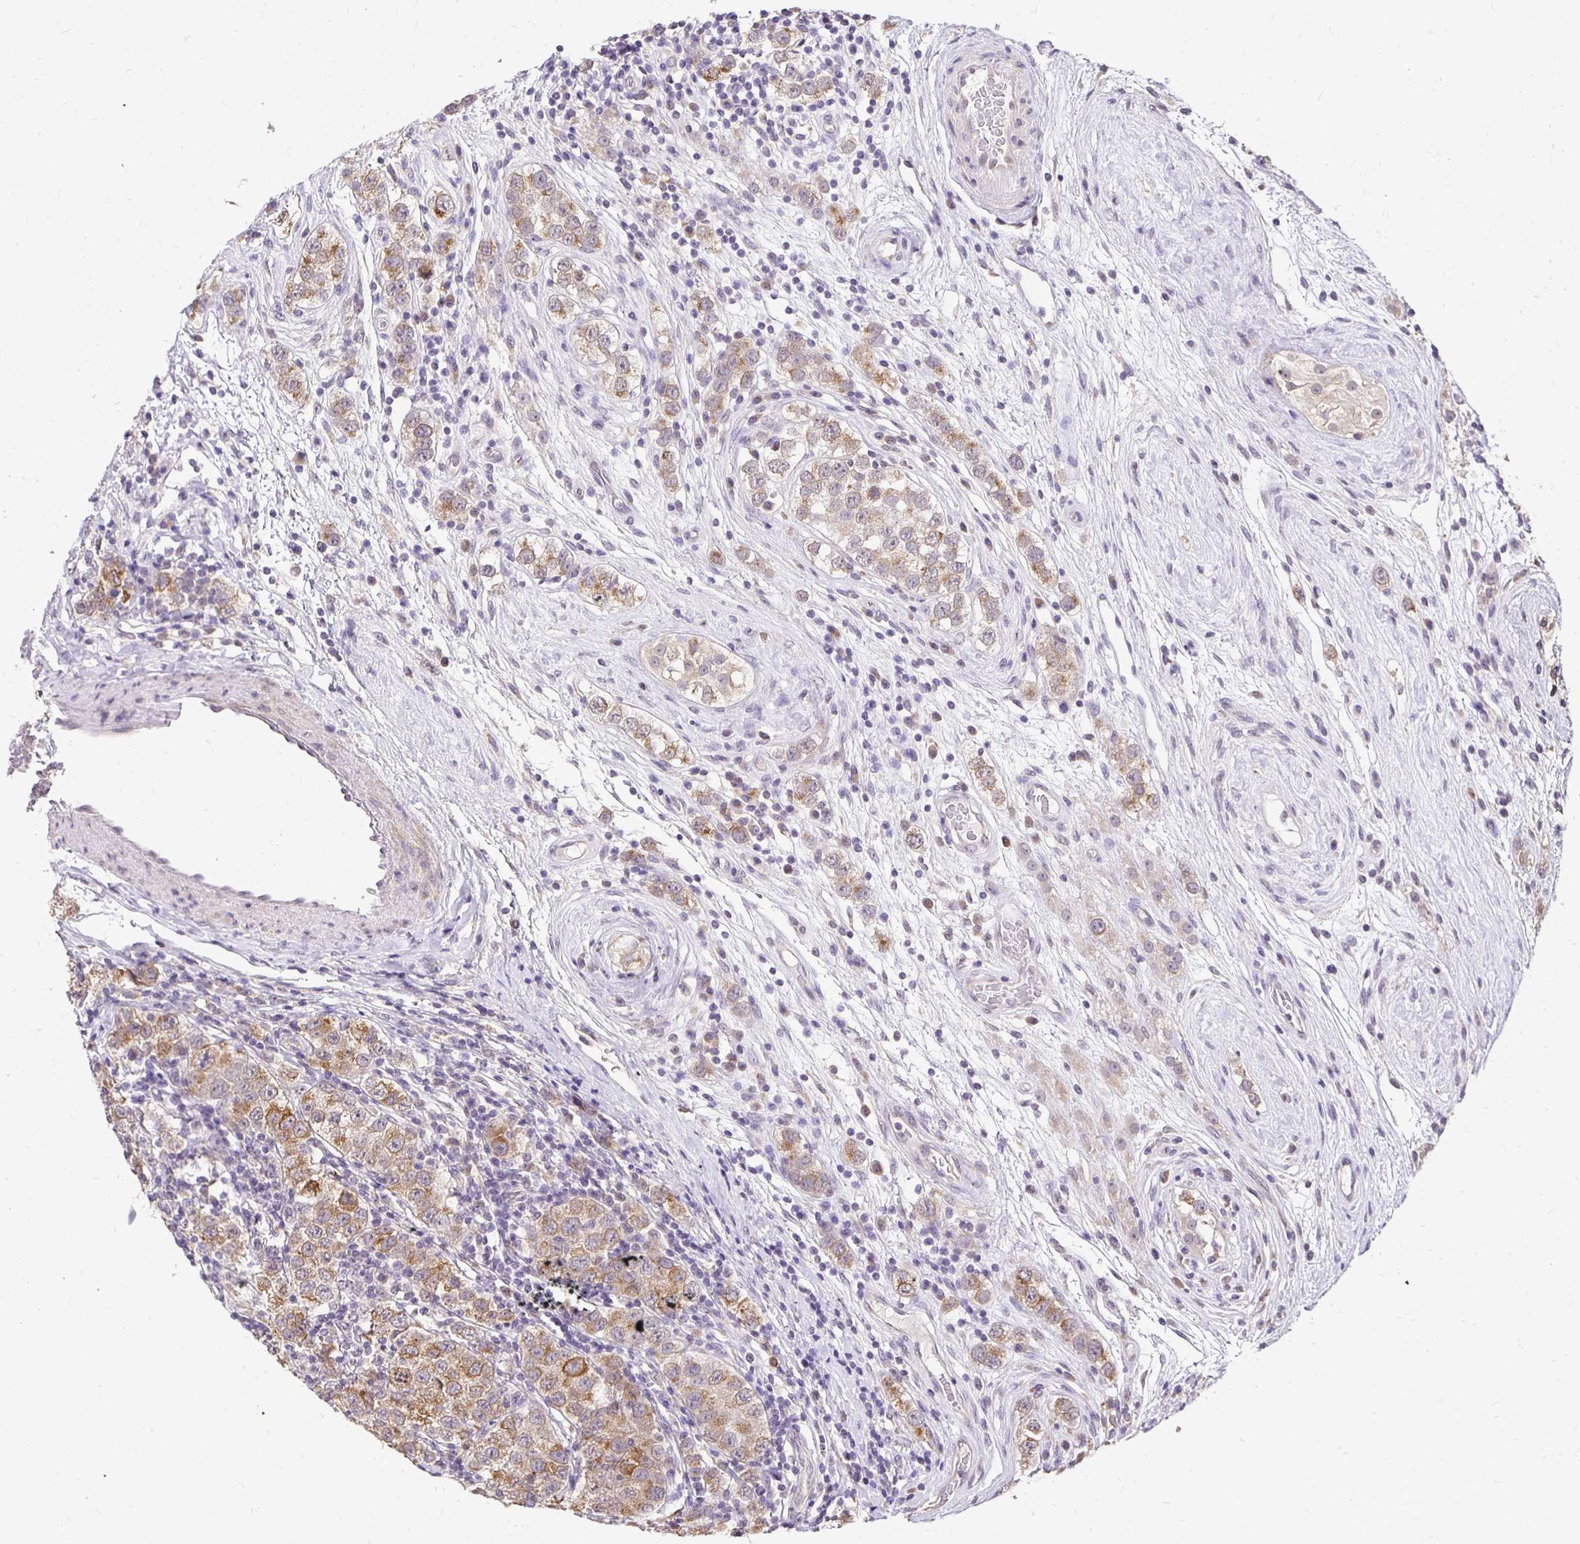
{"staining": {"intensity": "moderate", "quantity": ">75%", "location": "cytoplasmic/membranous"}, "tissue": "testis cancer", "cell_type": "Tumor cells", "image_type": "cancer", "snomed": [{"axis": "morphology", "description": "Seminoma, NOS"}, {"axis": "topography", "description": "Testis"}], "caption": "IHC histopathology image of human seminoma (testis) stained for a protein (brown), which reveals medium levels of moderate cytoplasmic/membranous staining in approximately >75% of tumor cells.", "gene": "RHEBL1", "patient": {"sex": "male", "age": 34}}